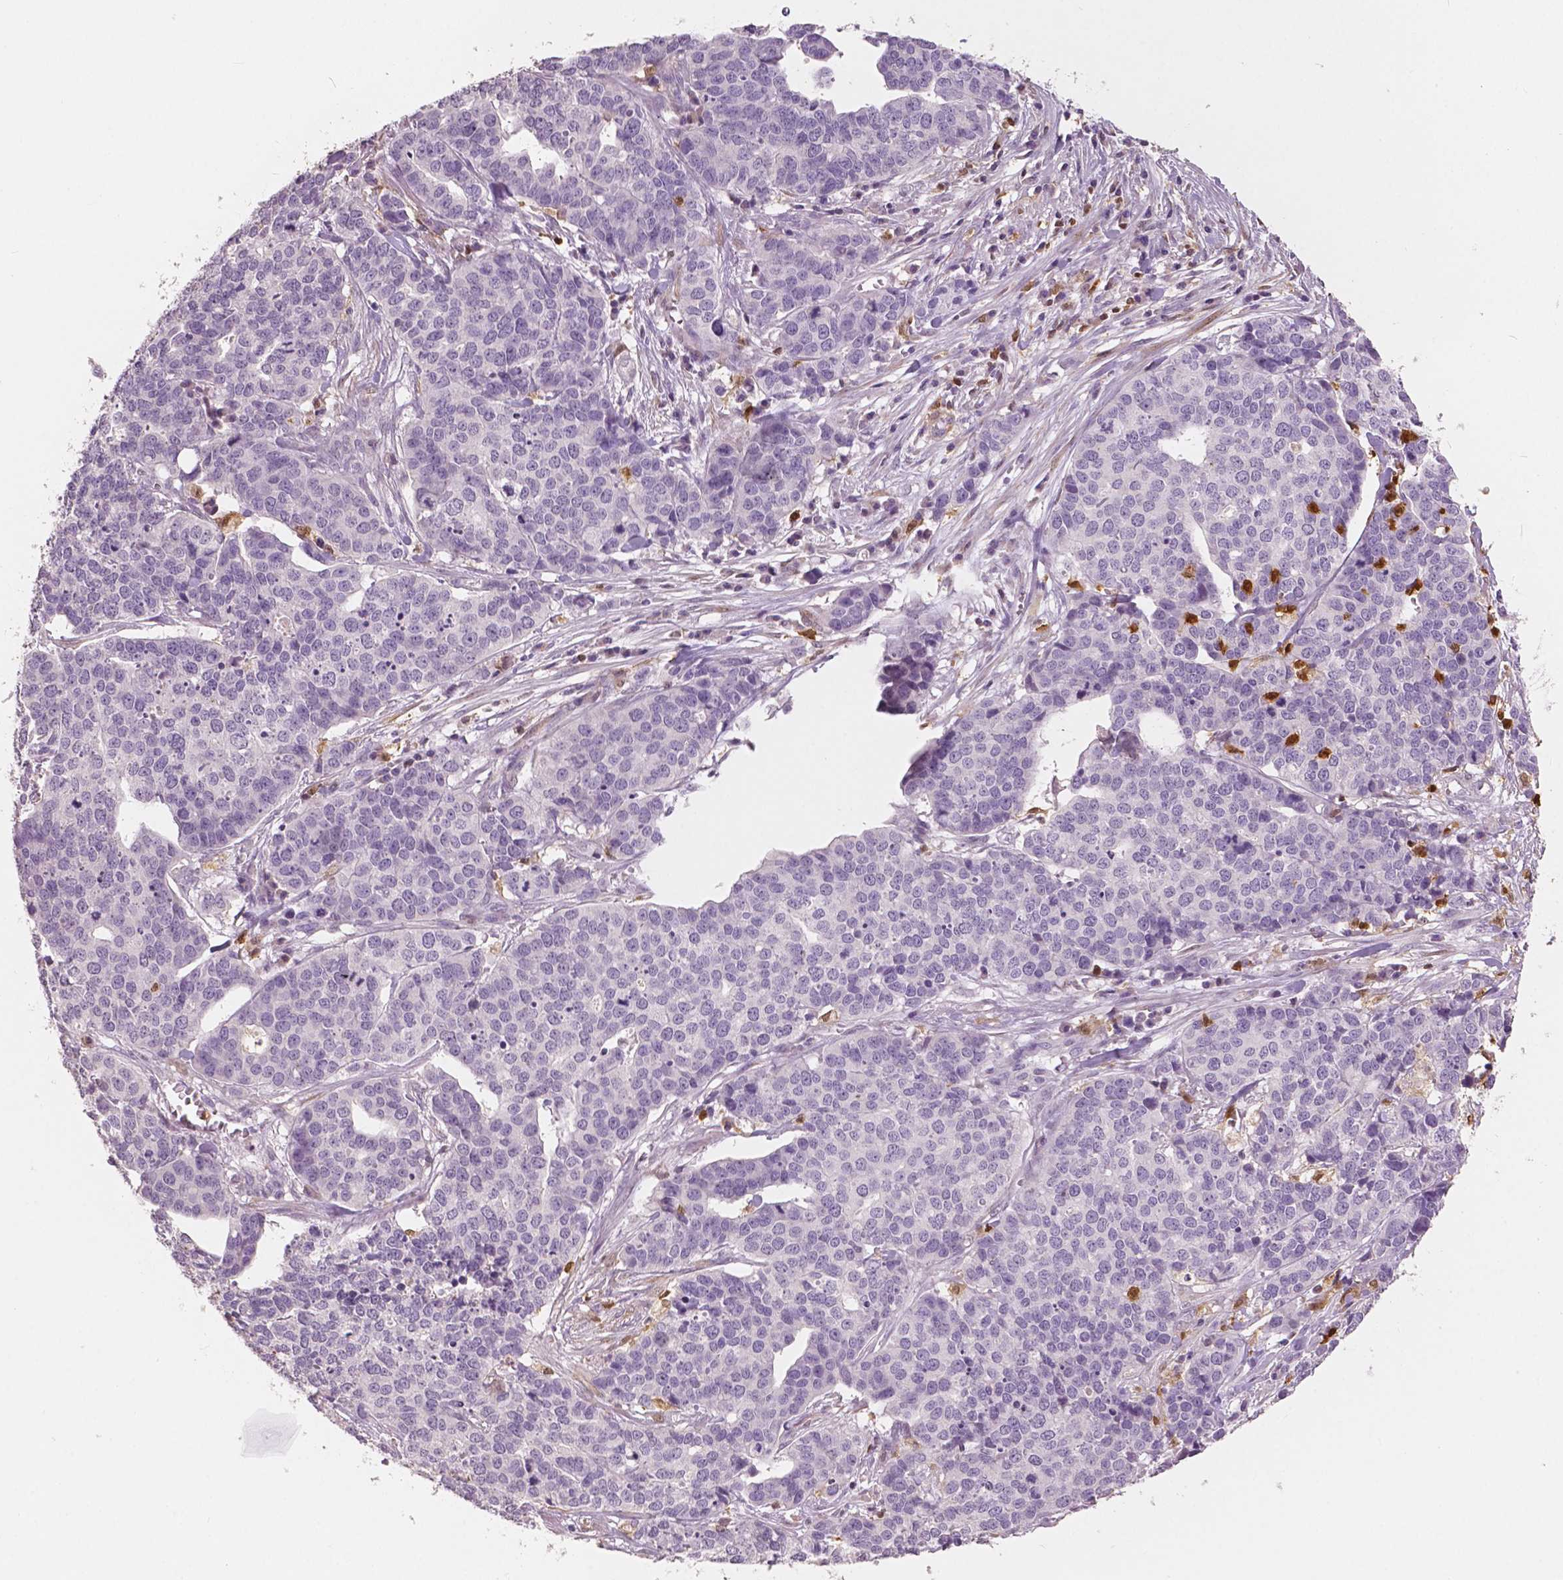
{"staining": {"intensity": "negative", "quantity": "none", "location": "none"}, "tissue": "ovarian cancer", "cell_type": "Tumor cells", "image_type": "cancer", "snomed": [{"axis": "morphology", "description": "Carcinoma, endometroid"}, {"axis": "topography", "description": "Ovary"}], "caption": "Immunohistochemistry (IHC) histopathology image of neoplastic tissue: endometroid carcinoma (ovarian) stained with DAB displays no significant protein staining in tumor cells. Nuclei are stained in blue.", "gene": "S100A4", "patient": {"sex": "female", "age": 65}}